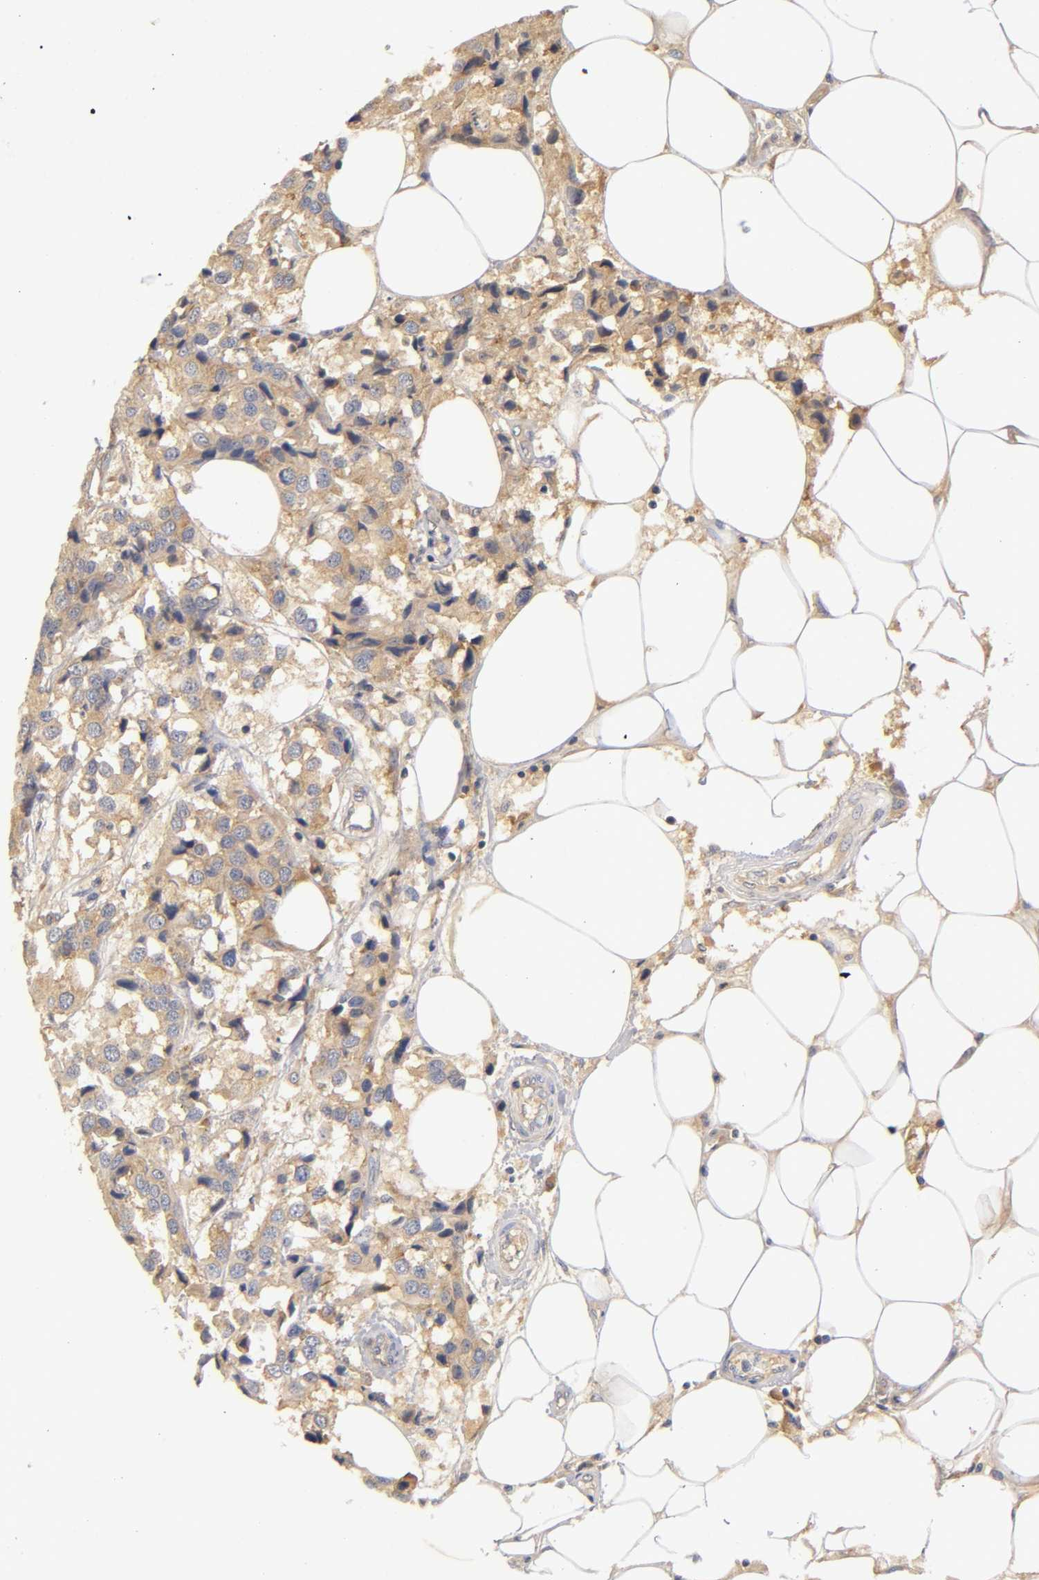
{"staining": {"intensity": "moderate", "quantity": ">75%", "location": "cytoplasmic/membranous"}, "tissue": "breast cancer", "cell_type": "Tumor cells", "image_type": "cancer", "snomed": [{"axis": "morphology", "description": "Duct carcinoma"}, {"axis": "topography", "description": "Breast"}], "caption": "Breast invasive ductal carcinoma stained with a brown dye exhibits moderate cytoplasmic/membranous positive staining in approximately >75% of tumor cells.", "gene": "RPS29", "patient": {"sex": "female", "age": 80}}